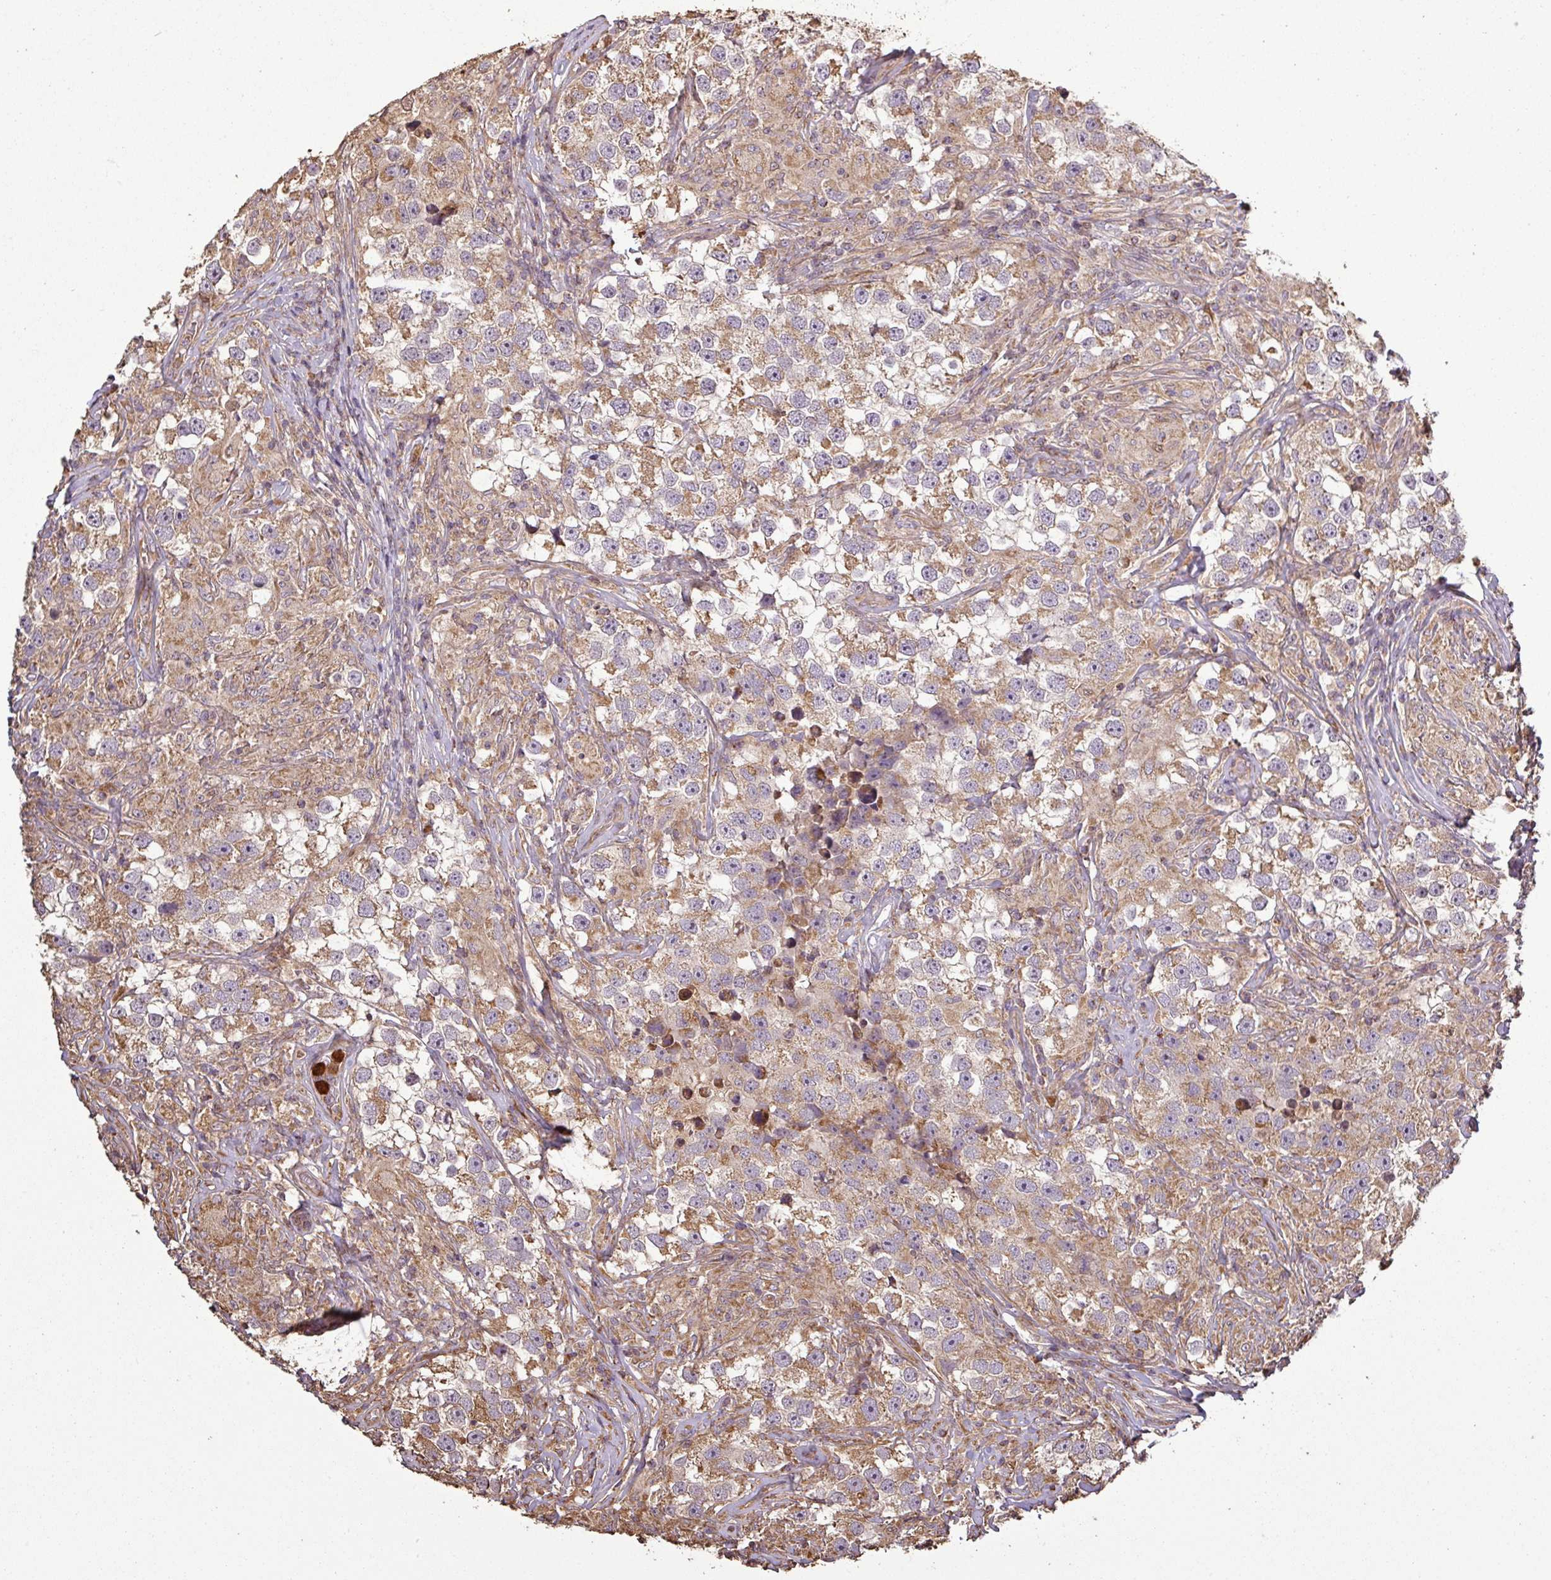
{"staining": {"intensity": "moderate", "quantity": ">75%", "location": "cytoplasmic/membranous"}, "tissue": "testis cancer", "cell_type": "Tumor cells", "image_type": "cancer", "snomed": [{"axis": "morphology", "description": "Seminoma, NOS"}, {"axis": "topography", "description": "Testis"}], "caption": "Moderate cytoplasmic/membranous expression is appreciated in approximately >75% of tumor cells in testis seminoma.", "gene": "PLEKHM1", "patient": {"sex": "male", "age": 46}}